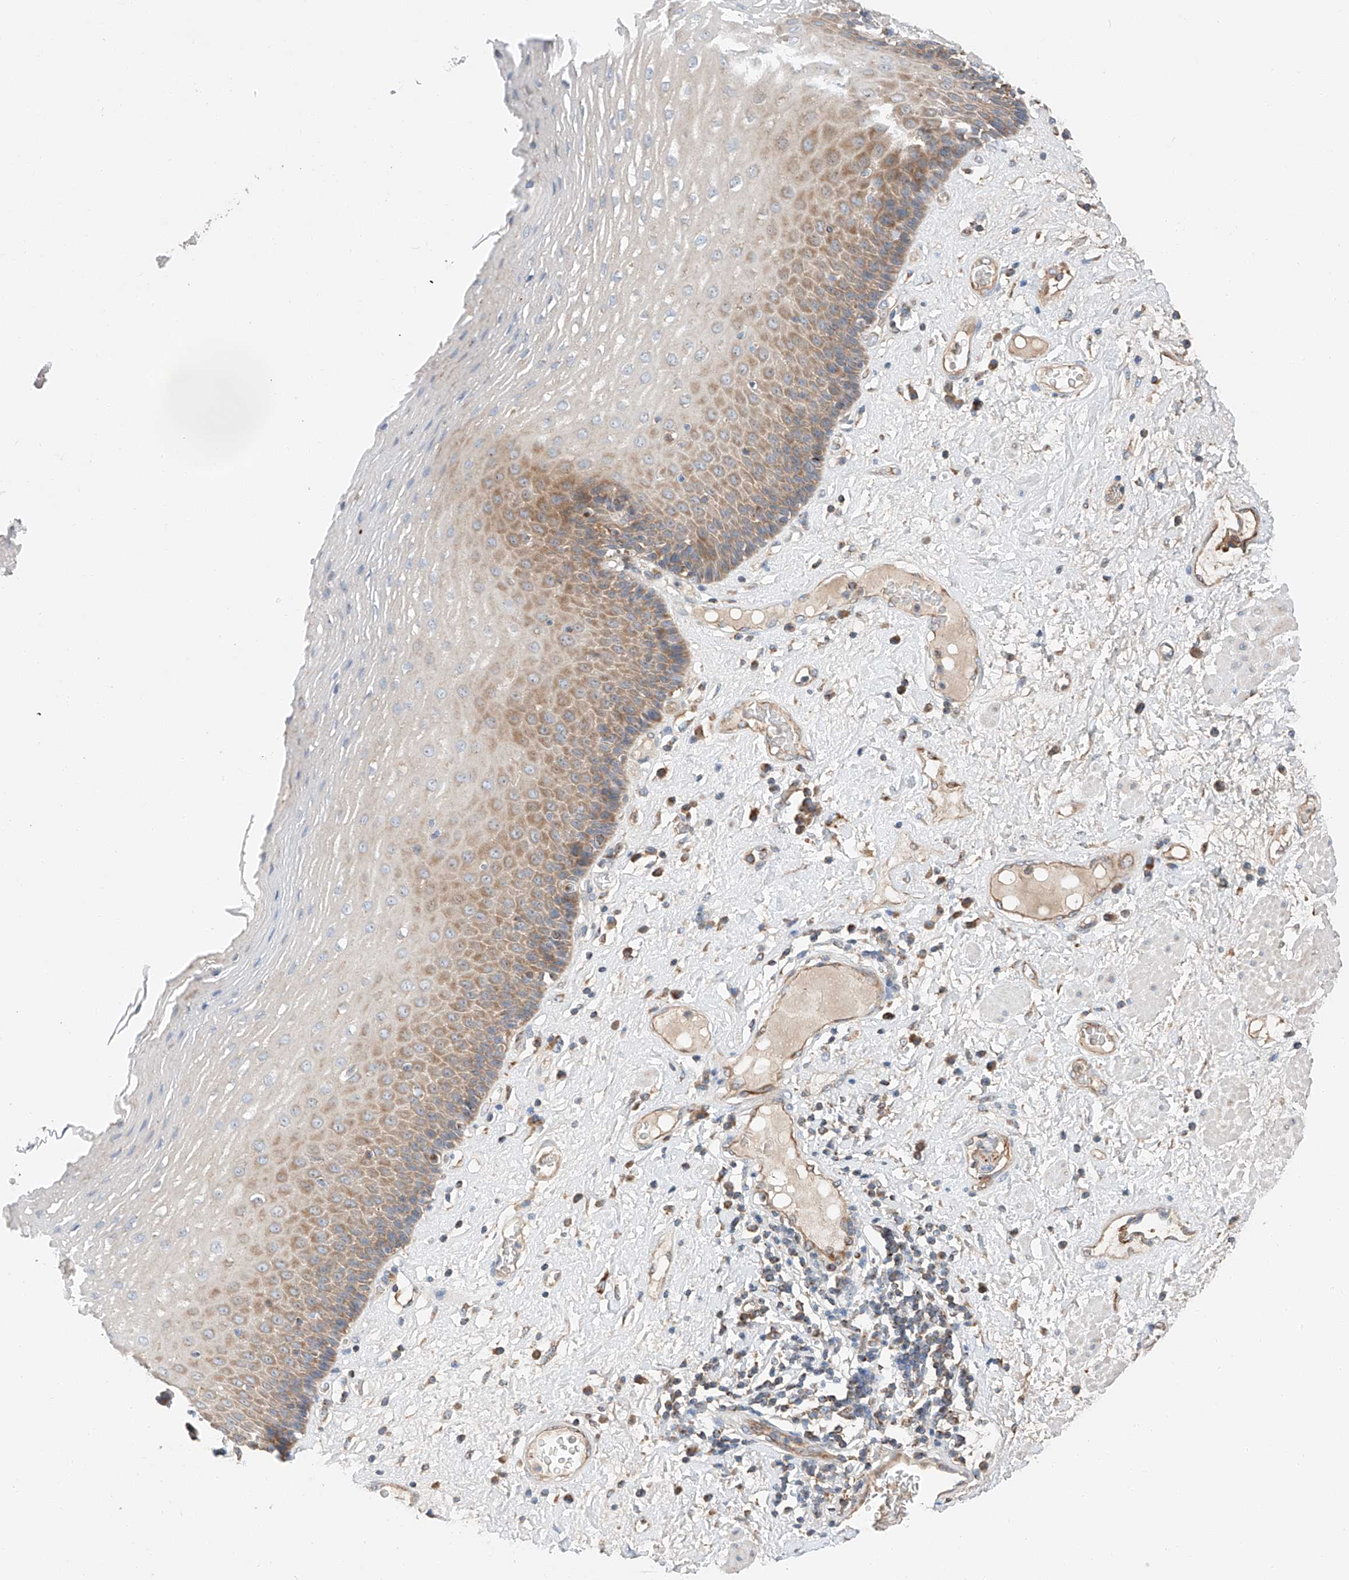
{"staining": {"intensity": "moderate", "quantity": "25%-75%", "location": "cytoplasmic/membranous"}, "tissue": "esophagus", "cell_type": "Squamous epithelial cells", "image_type": "normal", "snomed": [{"axis": "morphology", "description": "Normal tissue, NOS"}, {"axis": "morphology", "description": "Adenocarcinoma, NOS"}, {"axis": "topography", "description": "Esophagus"}], "caption": "This is a photomicrograph of IHC staining of unremarkable esophagus, which shows moderate positivity in the cytoplasmic/membranous of squamous epithelial cells.", "gene": "RUSC1", "patient": {"sex": "male", "age": 62}}